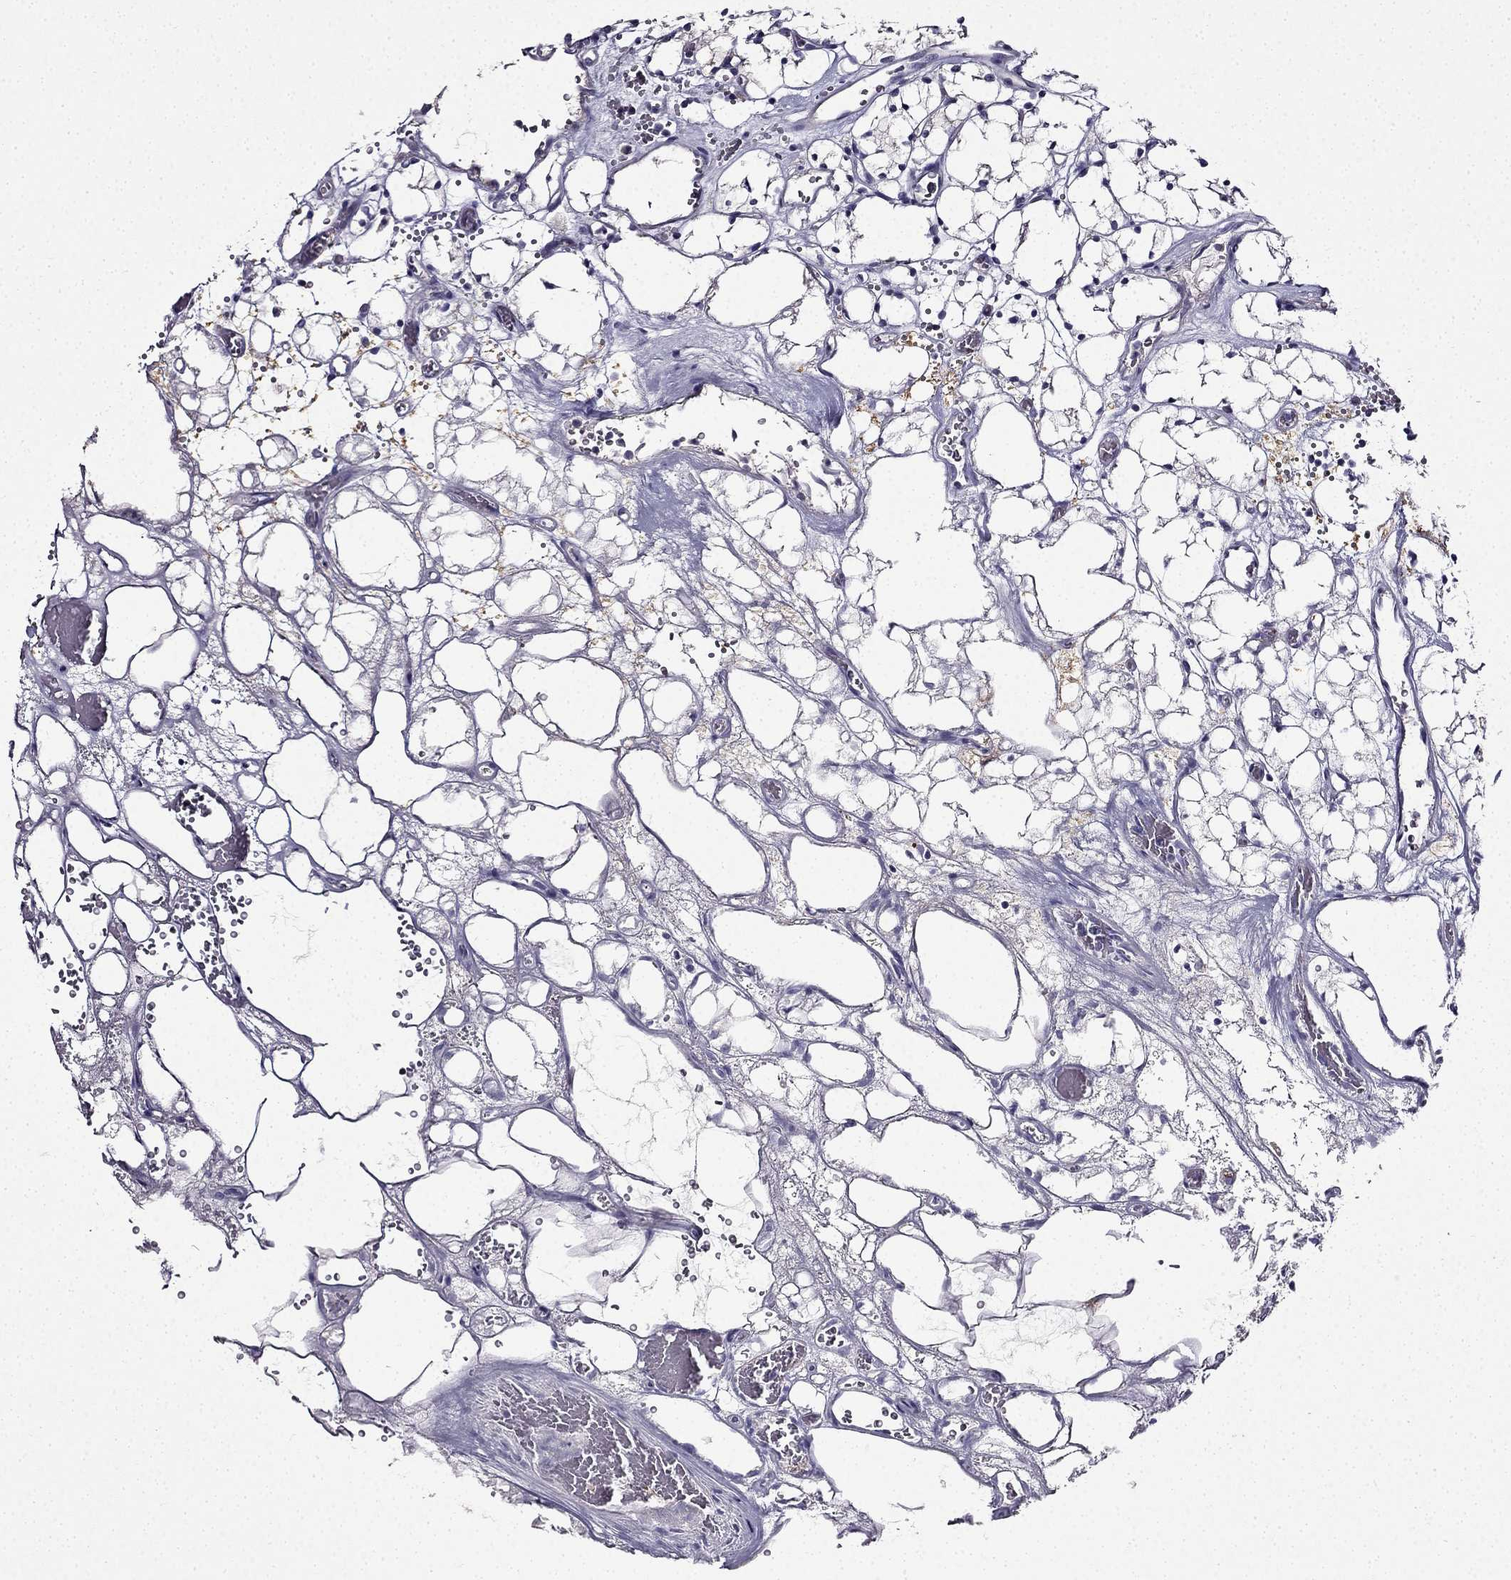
{"staining": {"intensity": "negative", "quantity": "none", "location": "none"}, "tissue": "renal cancer", "cell_type": "Tumor cells", "image_type": "cancer", "snomed": [{"axis": "morphology", "description": "Adenocarcinoma, NOS"}, {"axis": "topography", "description": "Kidney"}], "caption": "There is no significant positivity in tumor cells of renal cancer (adenocarcinoma).", "gene": "TMEM266", "patient": {"sex": "female", "age": 69}}